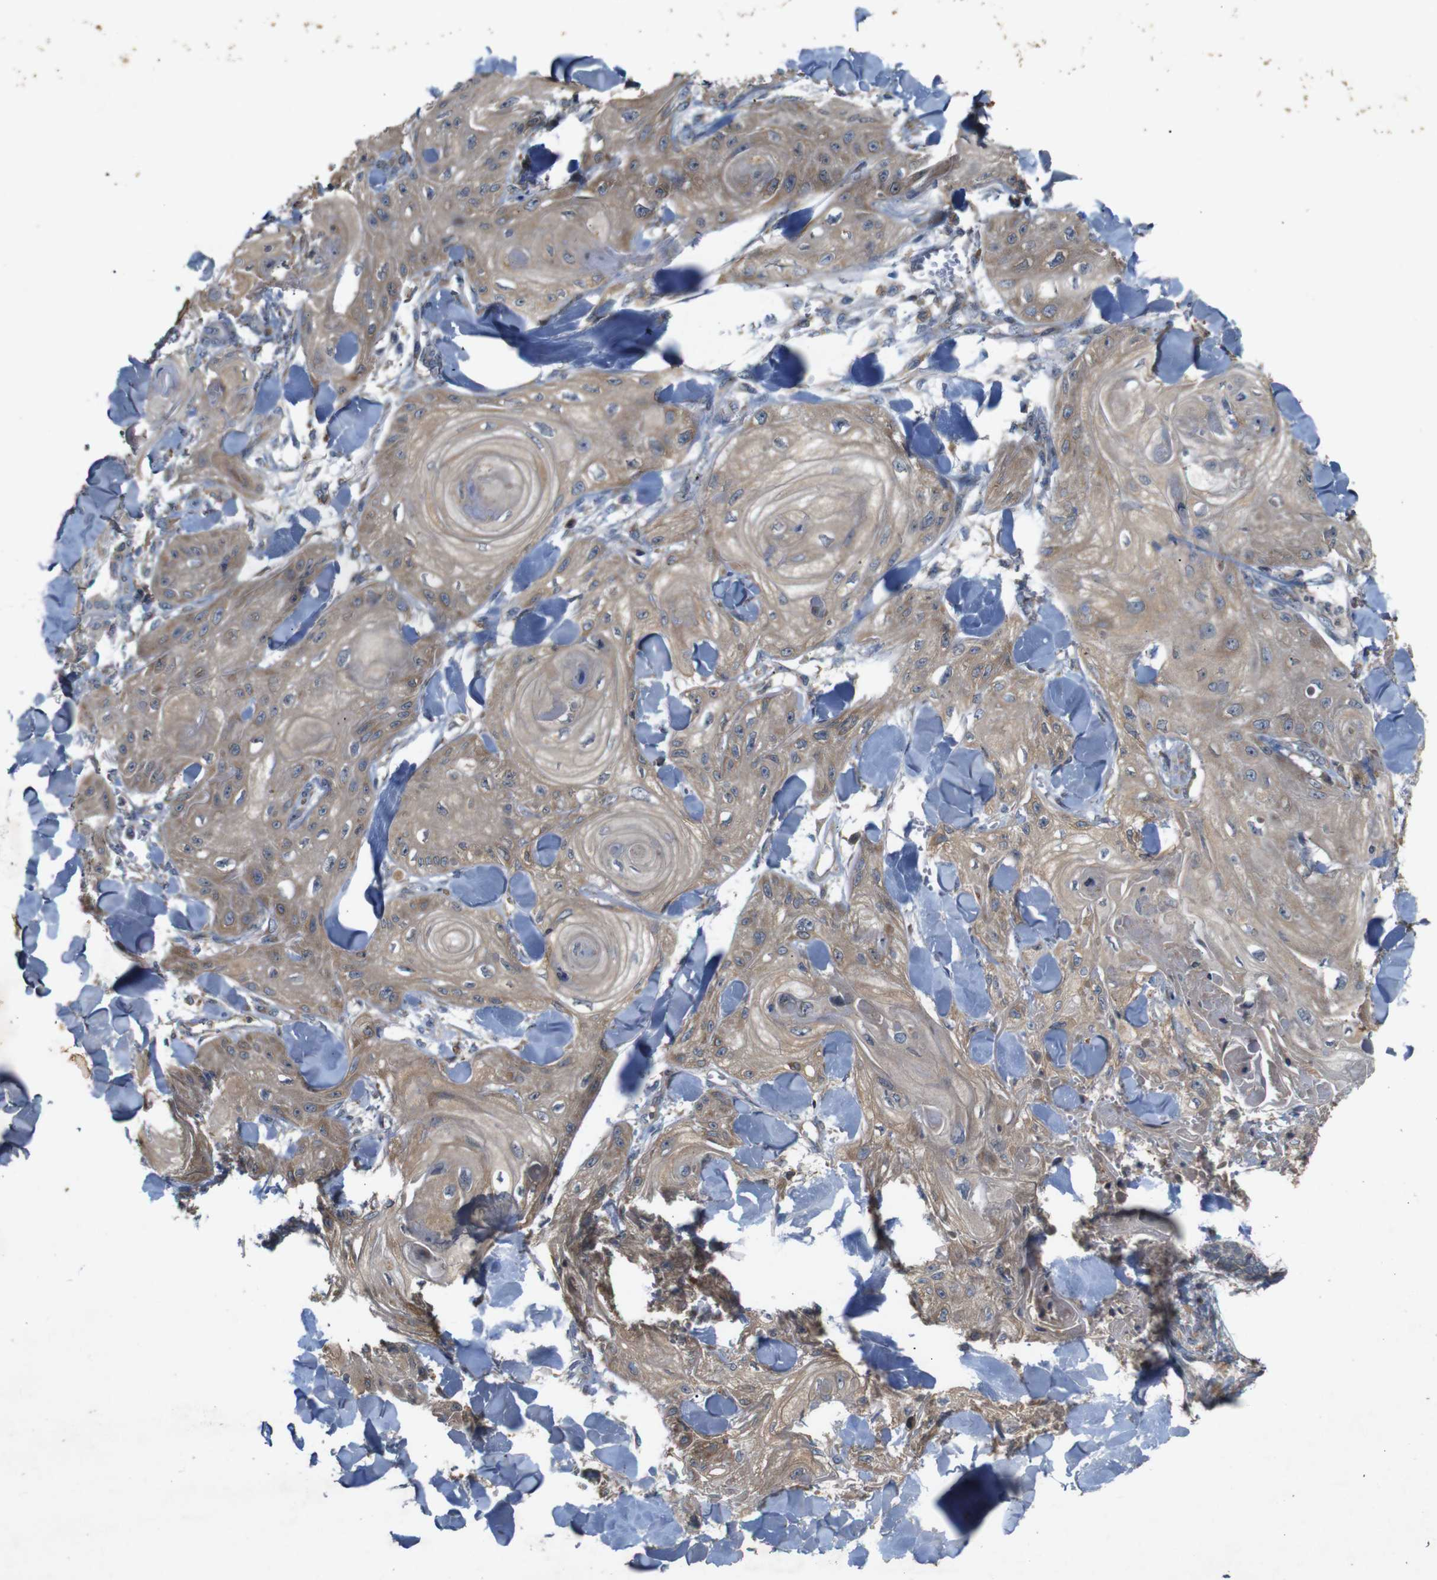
{"staining": {"intensity": "moderate", "quantity": ">75%", "location": "cytoplasmic/membranous"}, "tissue": "skin cancer", "cell_type": "Tumor cells", "image_type": "cancer", "snomed": [{"axis": "morphology", "description": "Squamous cell carcinoma, NOS"}, {"axis": "topography", "description": "Skin"}], "caption": "Tumor cells show moderate cytoplasmic/membranous expression in approximately >75% of cells in skin cancer. (DAB IHC, brown staining for protein, blue staining for nuclei).", "gene": "PTPN1", "patient": {"sex": "male", "age": 74}}